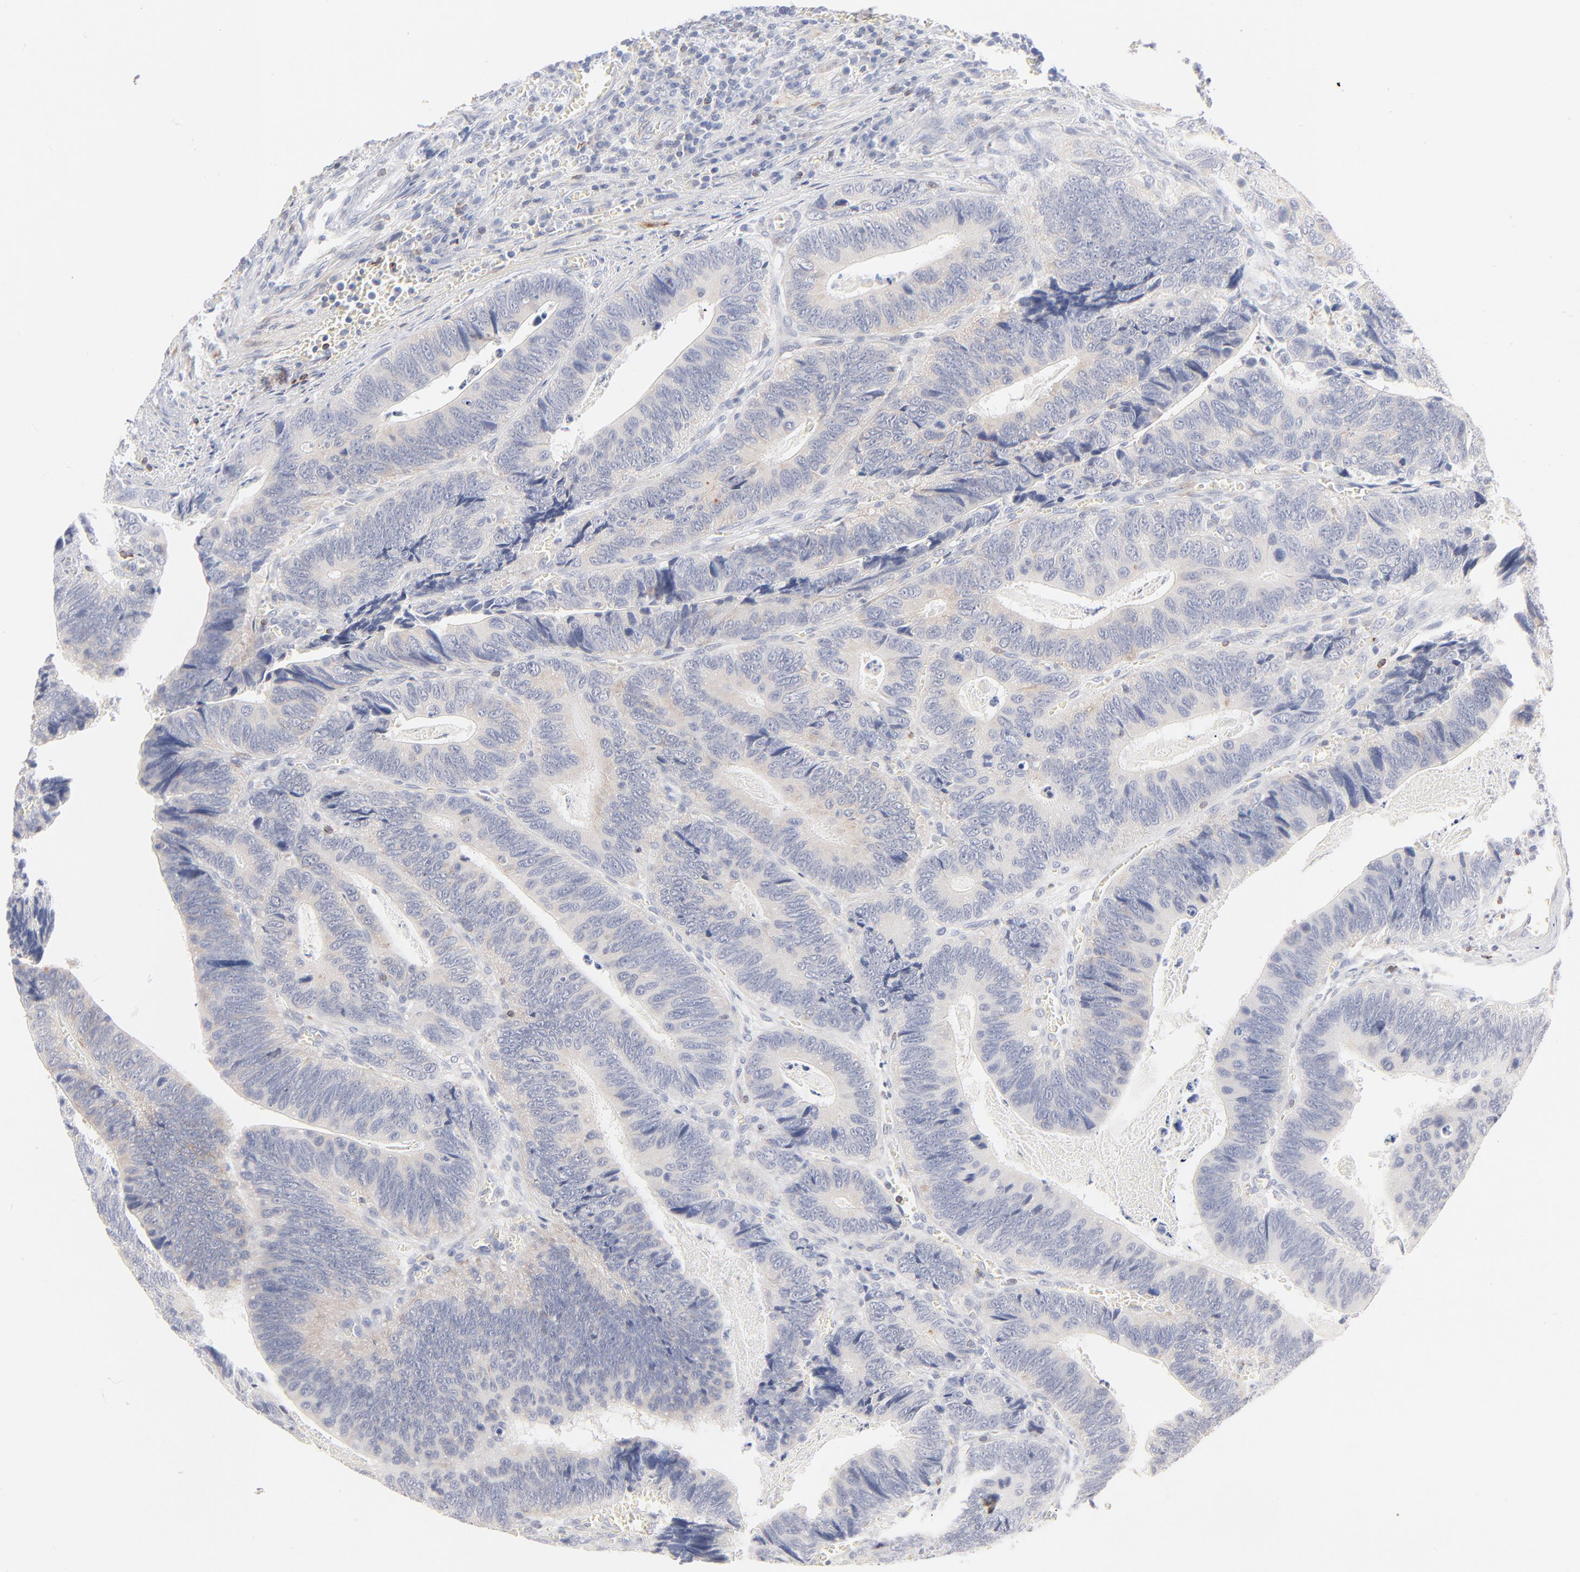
{"staining": {"intensity": "negative", "quantity": "none", "location": "none"}, "tissue": "colorectal cancer", "cell_type": "Tumor cells", "image_type": "cancer", "snomed": [{"axis": "morphology", "description": "Adenocarcinoma, NOS"}, {"axis": "topography", "description": "Colon"}], "caption": "A photomicrograph of human colorectal adenocarcinoma is negative for staining in tumor cells.", "gene": "MID1", "patient": {"sex": "male", "age": 72}}